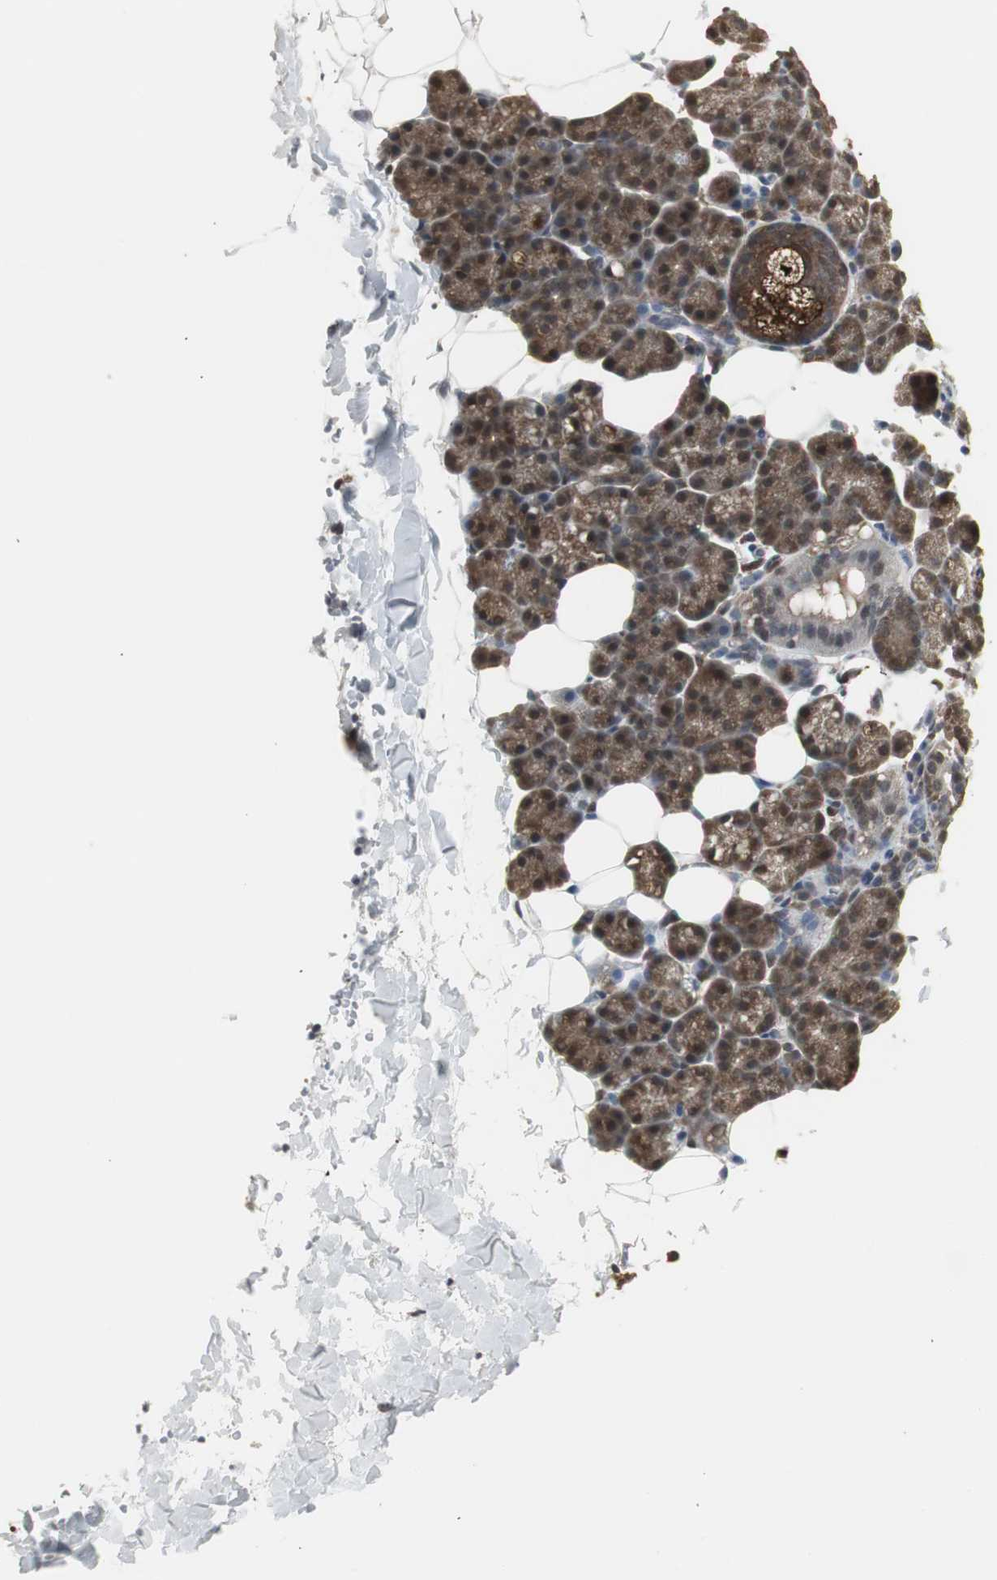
{"staining": {"intensity": "strong", "quantity": ">75%", "location": "cytoplasmic/membranous,nuclear"}, "tissue": "salivary gland", "cell_type": "Glandular cells", "image_type": "normal", "snomed": [{"axis": "morphology", "description": "Normal tissue, NOS"}, {"axis": "topography", "description": "Lymph node"}, {"axis": "topography", "description": "Salivary gland"}], "caption": "Immunohistochemical staining of normal human salivary gland demonstrates high levels of strong cytoplasmic/membranous,nuclear positivity in approximately >75% of glandular cells.", "gene": "PLIN3", "patient": {"sex": "male", "age": 8}}